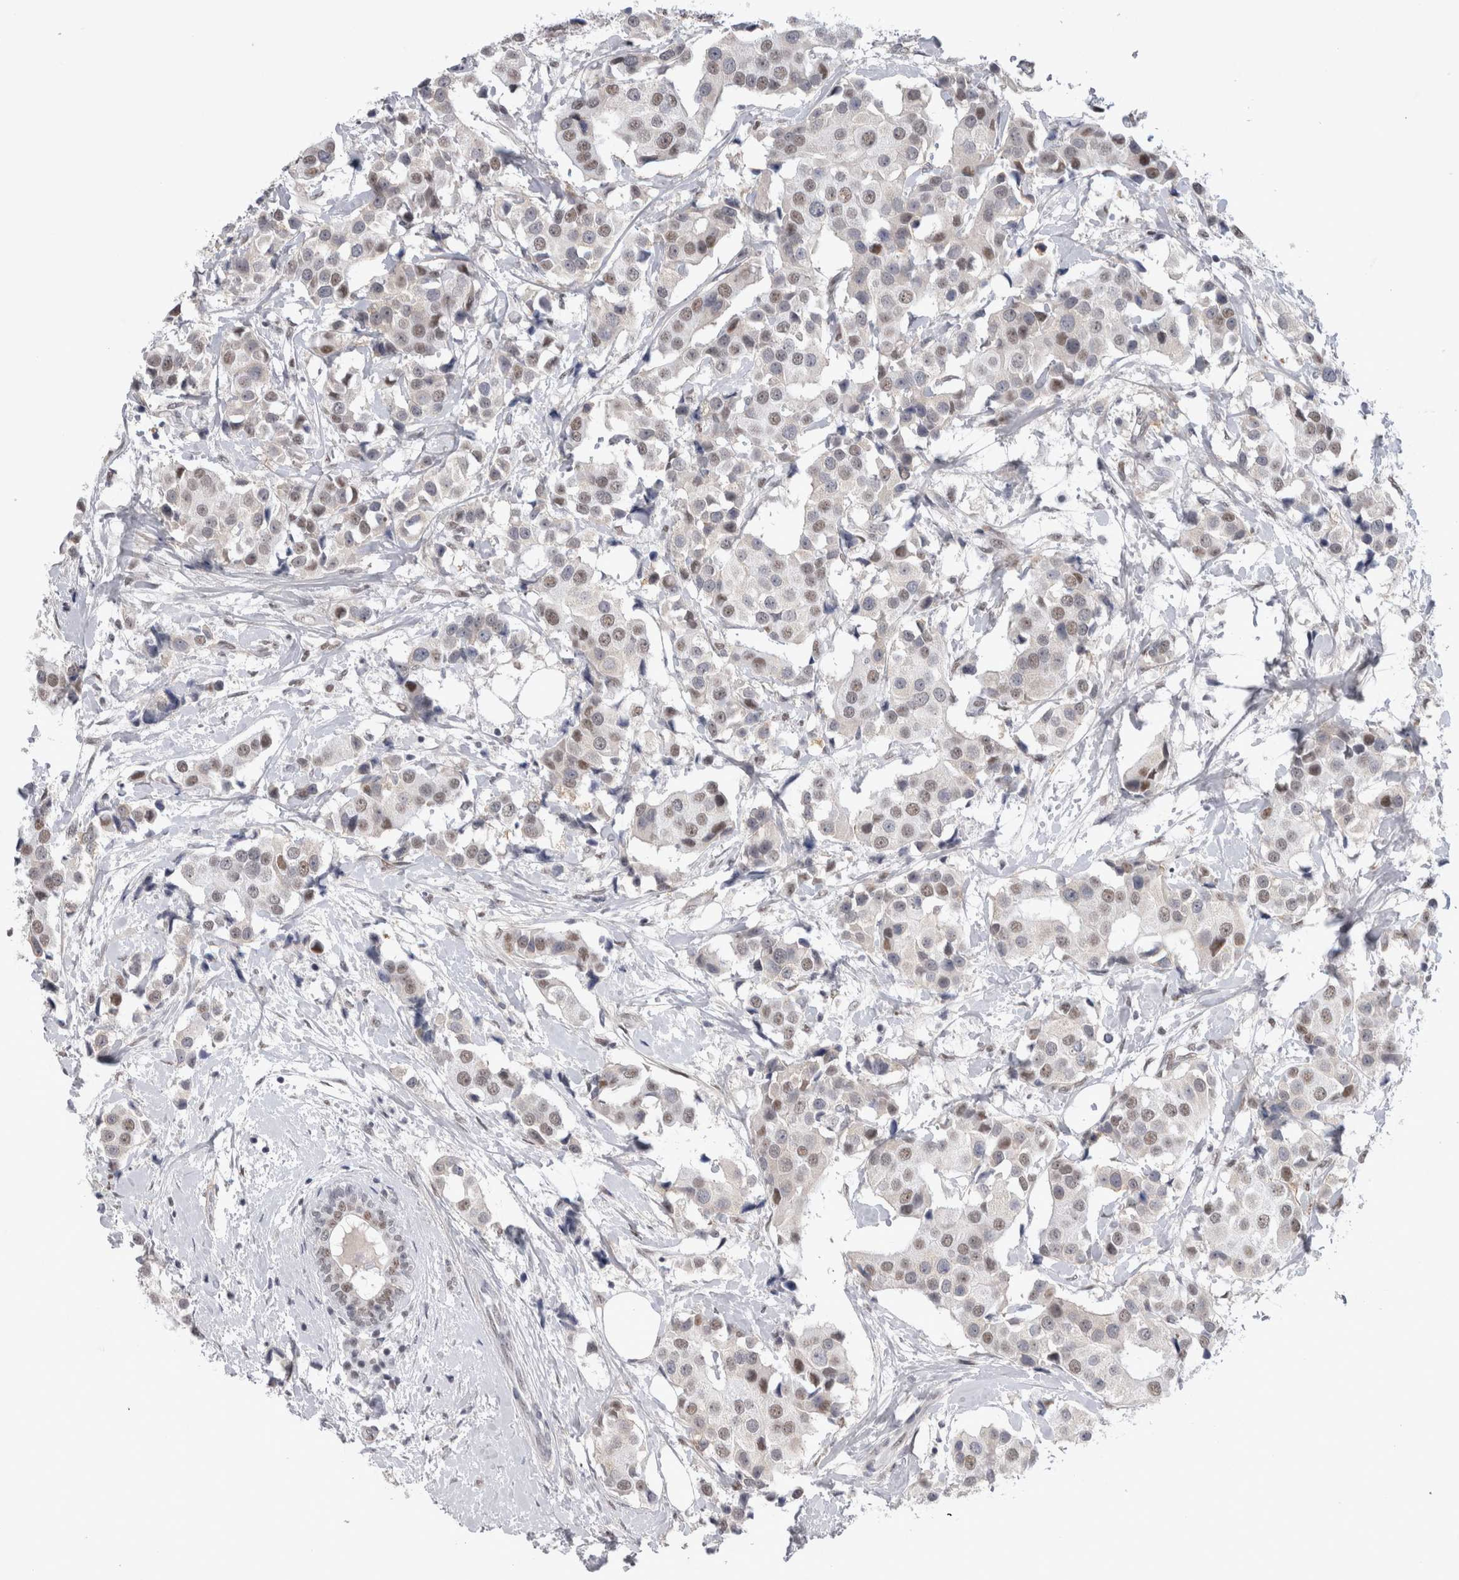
{"staining": {"intensity": "weak", "quantity": "25%-75%", "location": "nuclear"}, "tissue": "breast cancer", "cell_type": "Tumor cells", "image_type": "cancer", "snomed": [{"axis": "morphology", "description": "Normal tissue, NOS"}, {"axis": "morphology", "description": "Duct carcinoma"}, {"axis": "topography", "description": "Breast"}], "caption": "A brown stain labels weak nuclear staining of a protein in breast cancer (intraductal carcinoma) tumor cells.", "gene": "API5", "patient": {"sex": "female", "age": 39}}